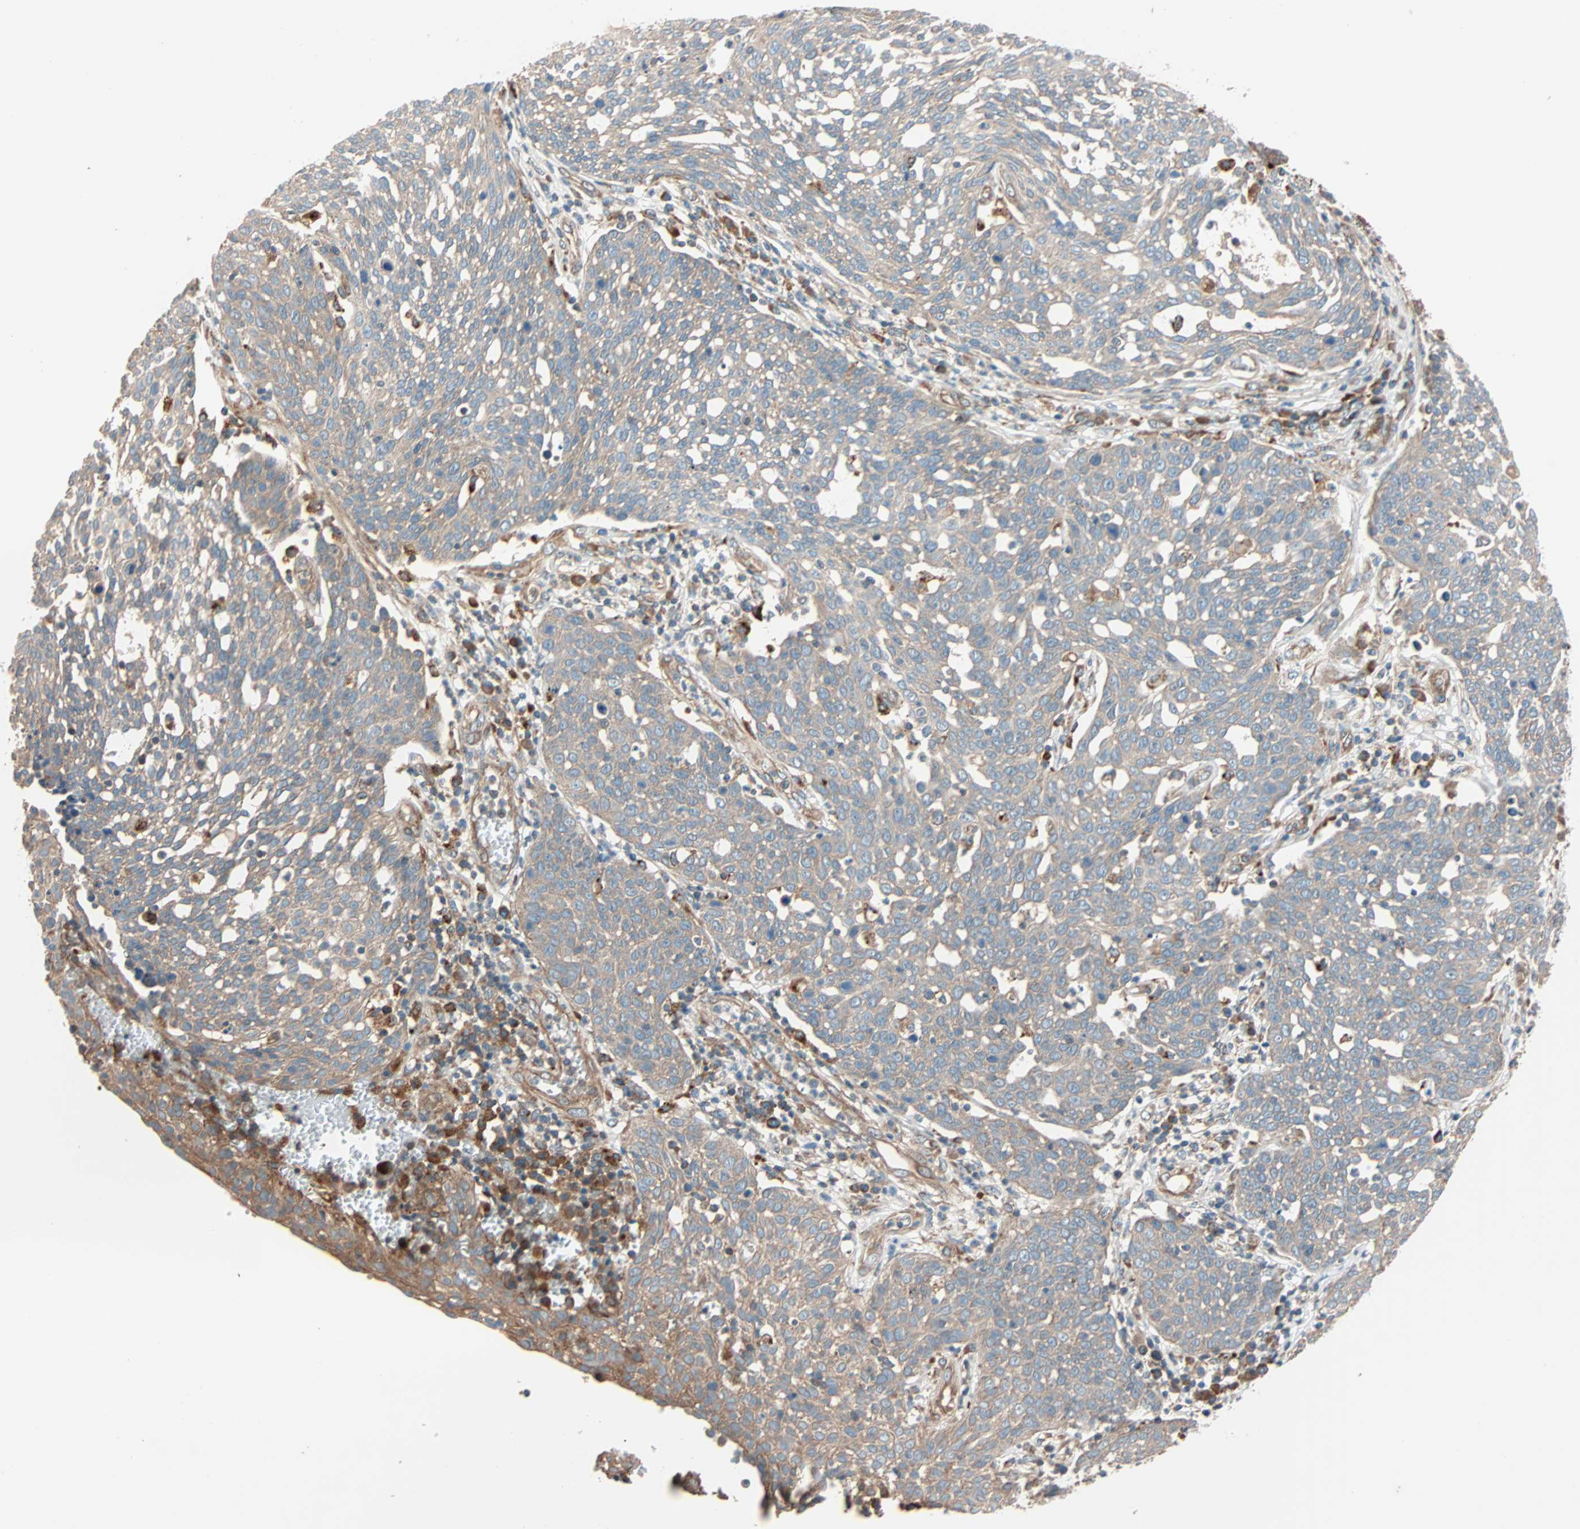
{"staining": {"intensity": "weak", "quantity": ">75%", "location": "cytoplasmic/membranous"}, "tissue": "cervical cancer", "cell_type": "Tumor cells", "image_type": "cancer", "snomed": [{"axis": "morphology", "description": "Squamous cell carcinoma, NOS"}, {"axis": "topography", "description": "Cervix"}], "caption": "A histopathology image showing weak cytoplasmic/membranous positivity in about >75% of tumor cells in squamous cell carcinoma (cervical), as visualized by brown immunohistochemical staining.", "gene": "PHYH", "patient": {"sex": "female", "age": 34}}